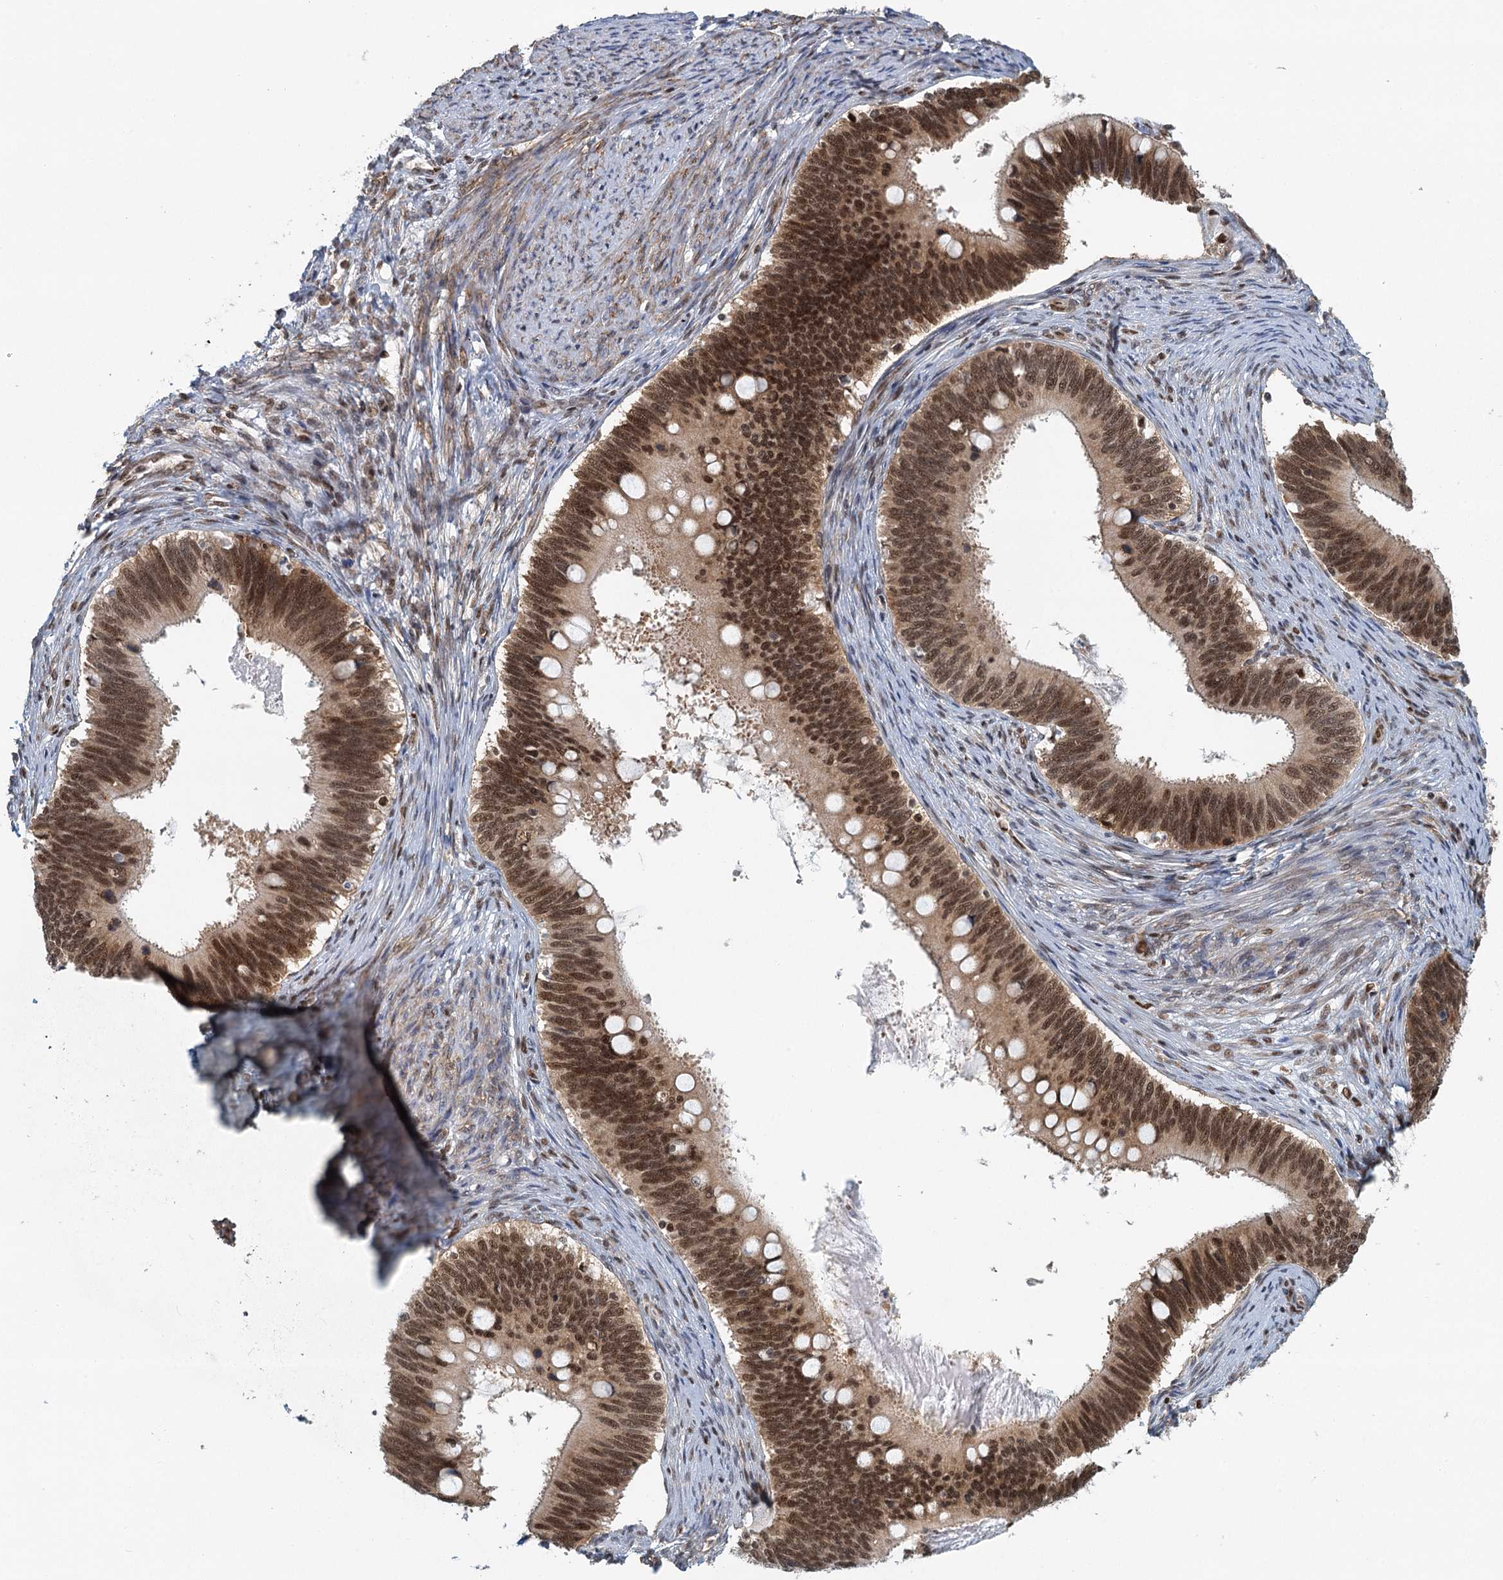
{"staining": {"intensity": "strong", "quantity": ">75%", "location": "nuclear"}, "tissue": "cervical cancer", "cell_type": "Tumor cells", "image_type": "cancer", "snomed": [{"axis": "morphology", "description": "Adenocarcinoma, NOS"}, {"axis": "topography", "description": "Cervix"}], "caption": "DAB immunohistochemical staining of adenocarcinoma (cervical) shows strong nuclear protein expression in approximately >75% of tumor cells.", "gene": "GPATCH11", "patient": {"sex": "female", "age": 42}}